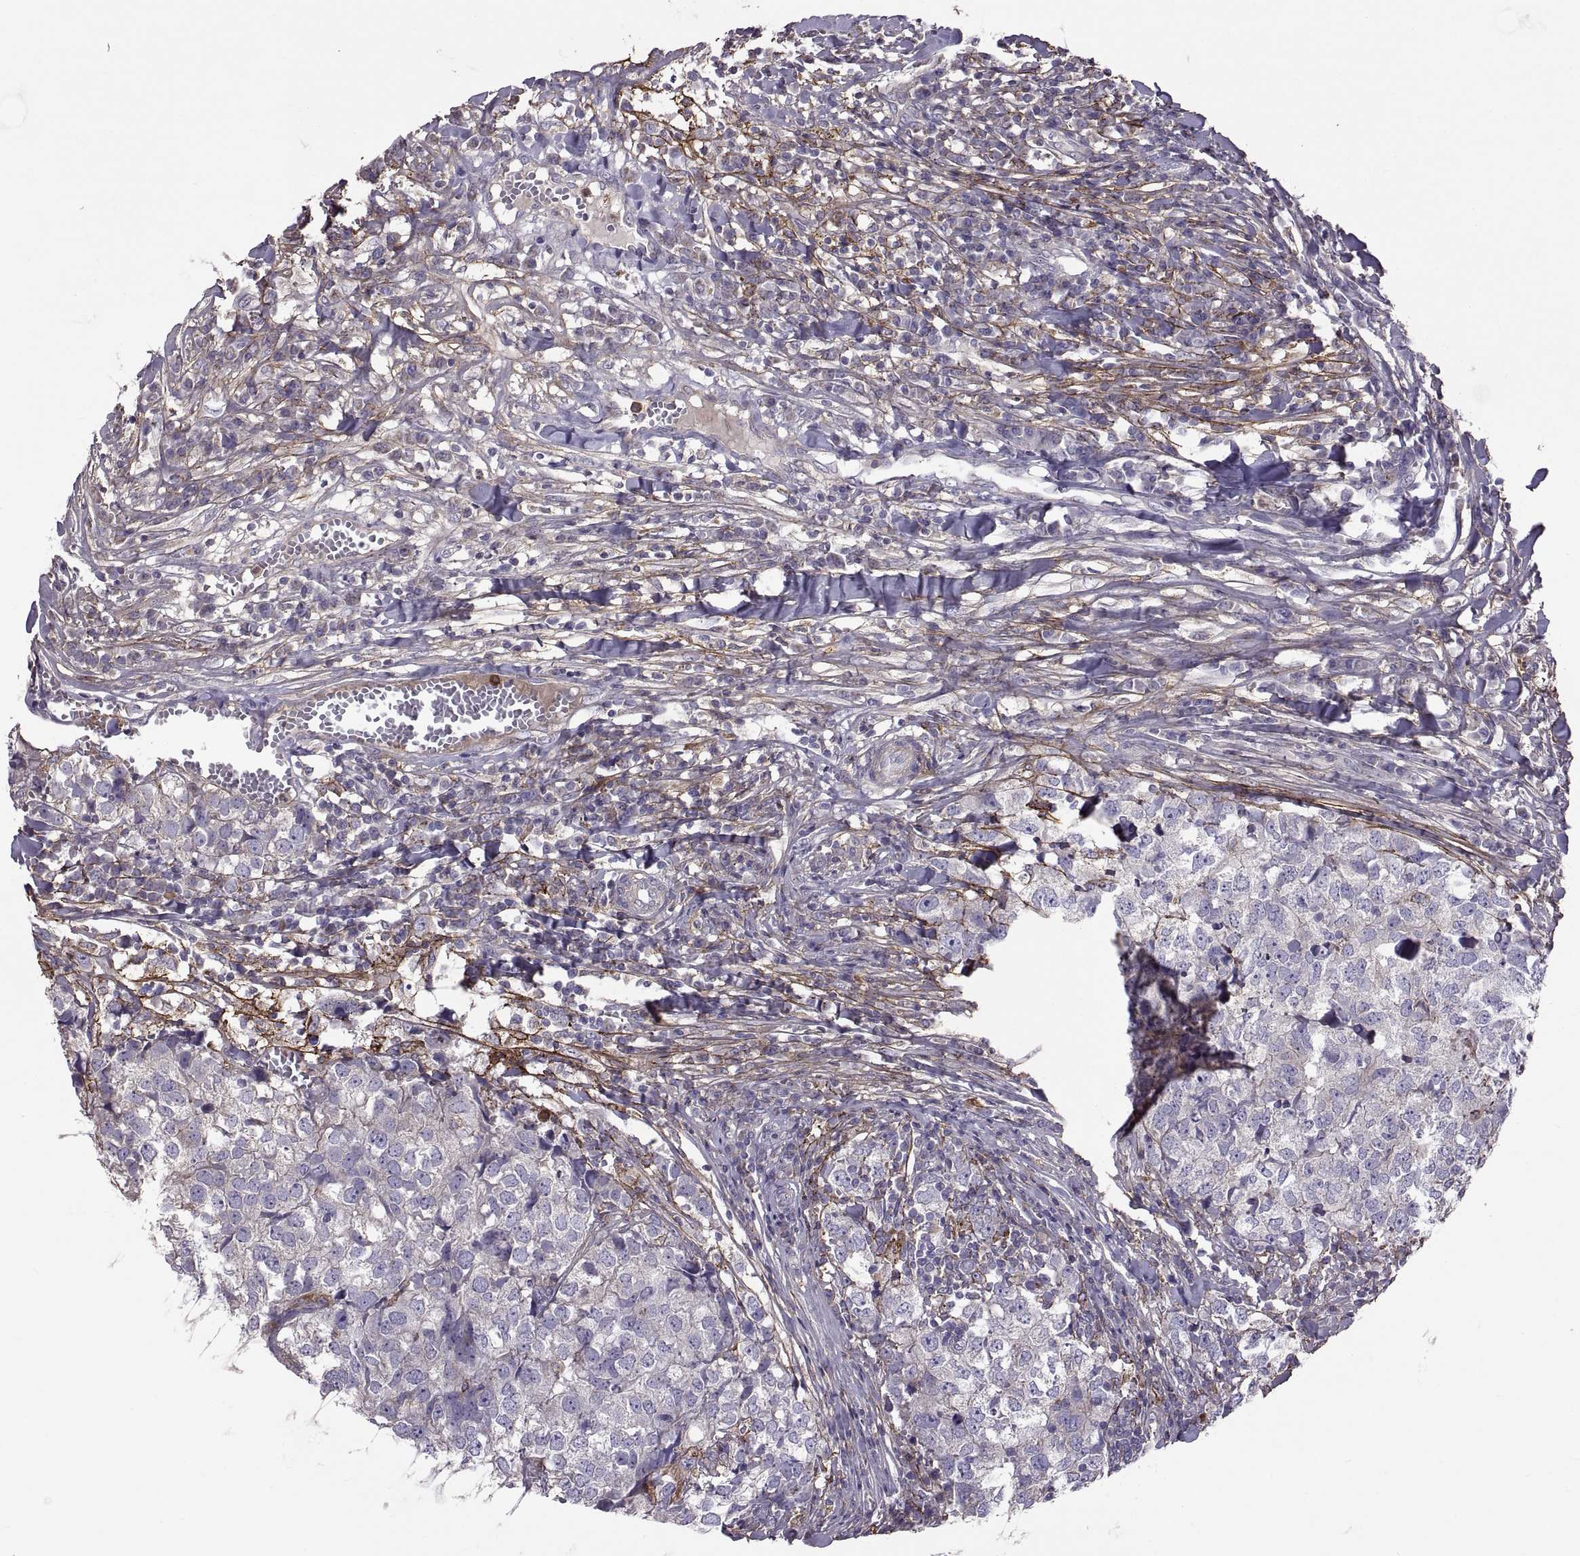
{"staining": {"intensity": "negative", "quantity": "none", "location": "none"}, "tissue": "breast cancer", "cell_type": "Tumor cells", "image_type": "cancer", "snomed": [{"axis": "morphology", "description": "Duct carcinoma"}, {"axis": "topography", "description": "Breast"}], "caption": "Immunohistochemical staining of human breast cancer (invasive ductal carcinoma) demonstrates no significant expression in tumor cells.", "gene": "EMILIN2", "patient": {"sex": "female", "age": 30}}